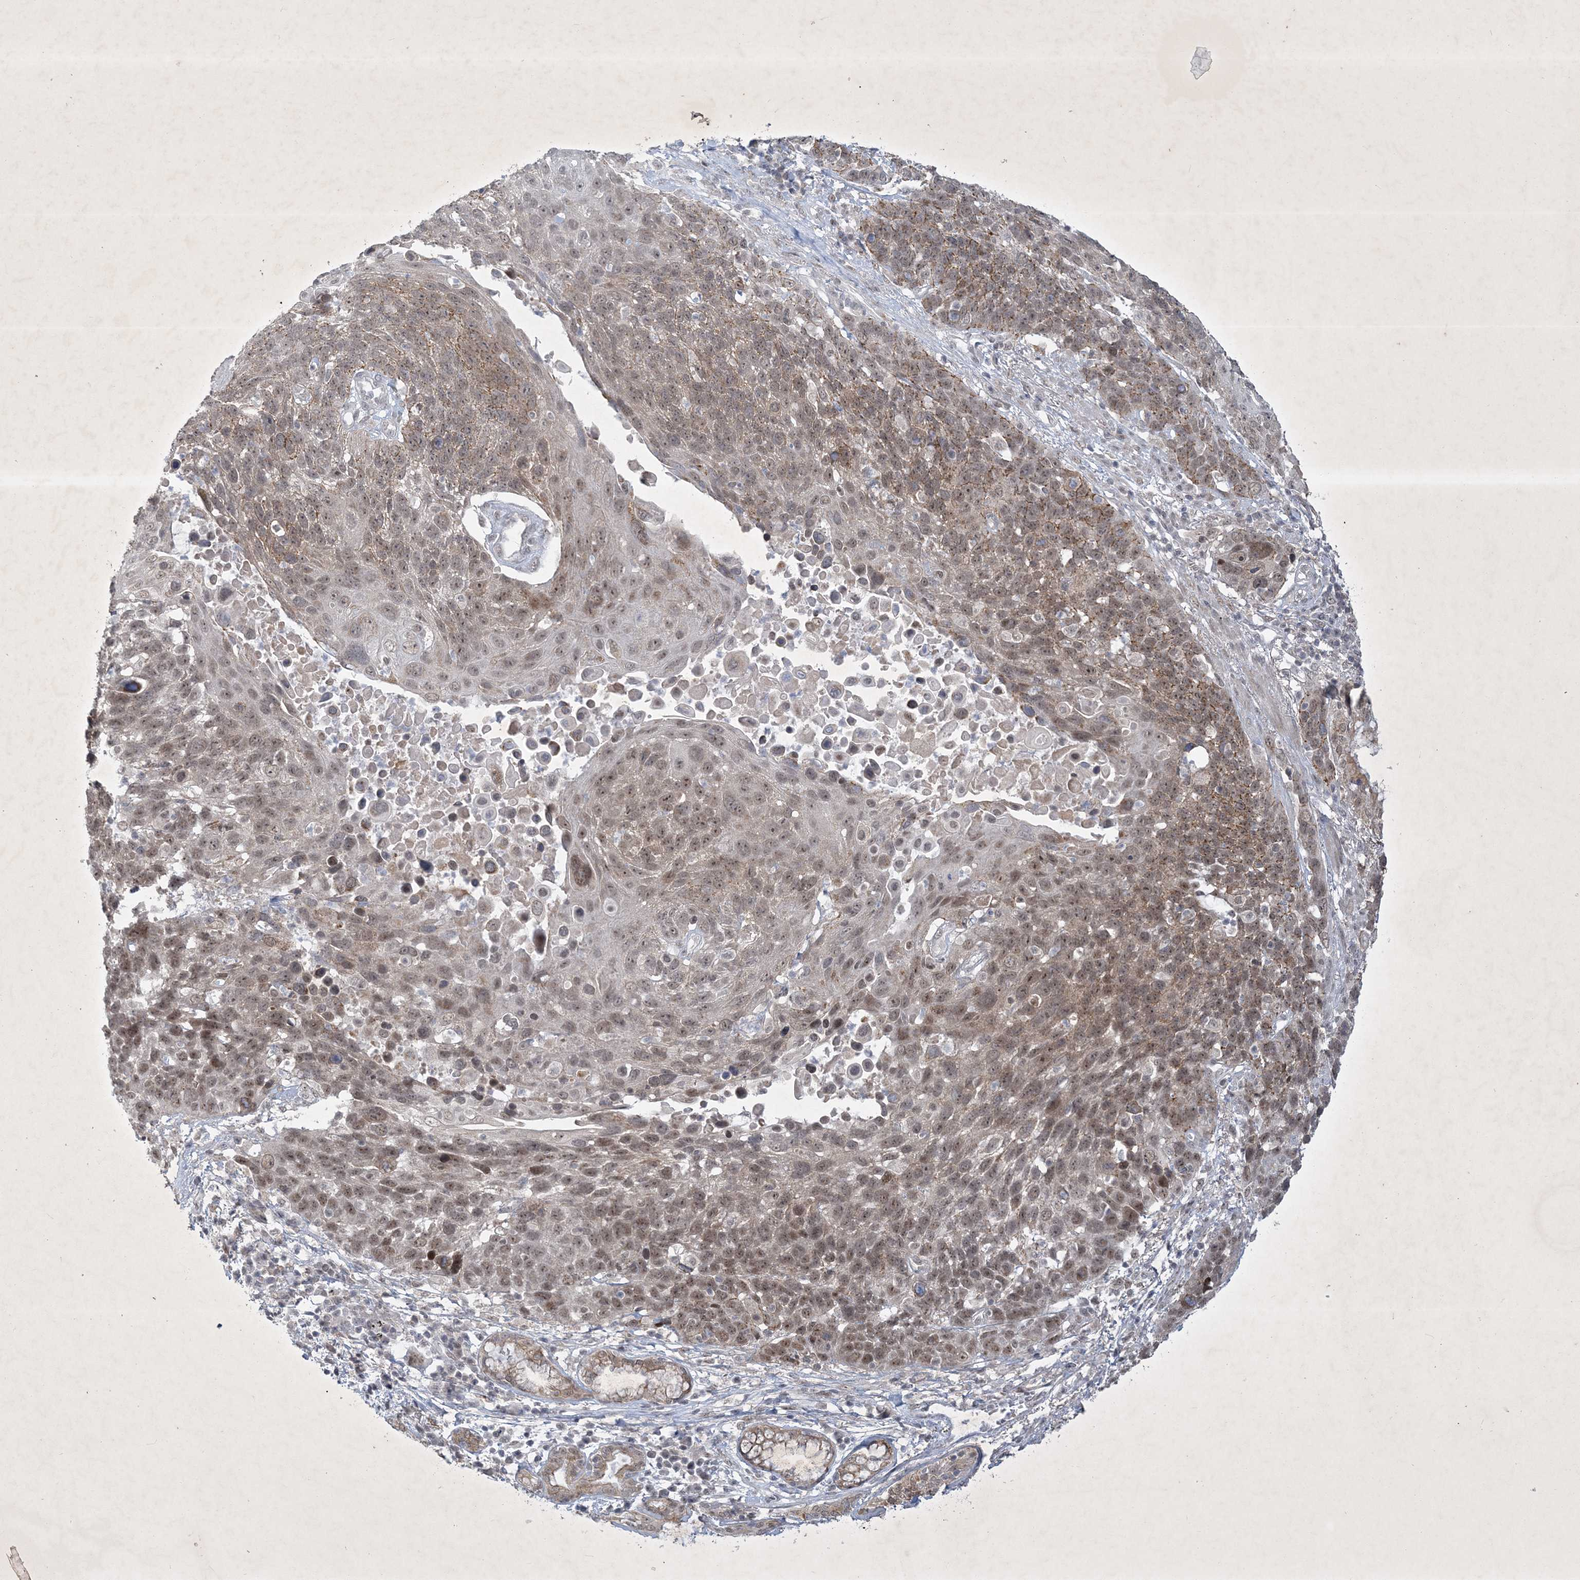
{"staining": {"intensity": "moderate", "quantity": ">75%", "location": "nuclear"}, "tissue": "lung cancer", "cell_type": "Tumor cells", "image_type": "cancer", "snomed": [{"axis": "morphology", "description": "Squamous cell carcinoma, NOS"}, {"axis": "topography", "description": "Lung"}], "caption": "Brown immunohistochemical staining in human squamous cell carcinoma (lung) exhibits moderate nuclear positivity in about >75% of tumor cells.", "gene": "ZBTB9", "patient": {"sex": "male", "age": 66}}